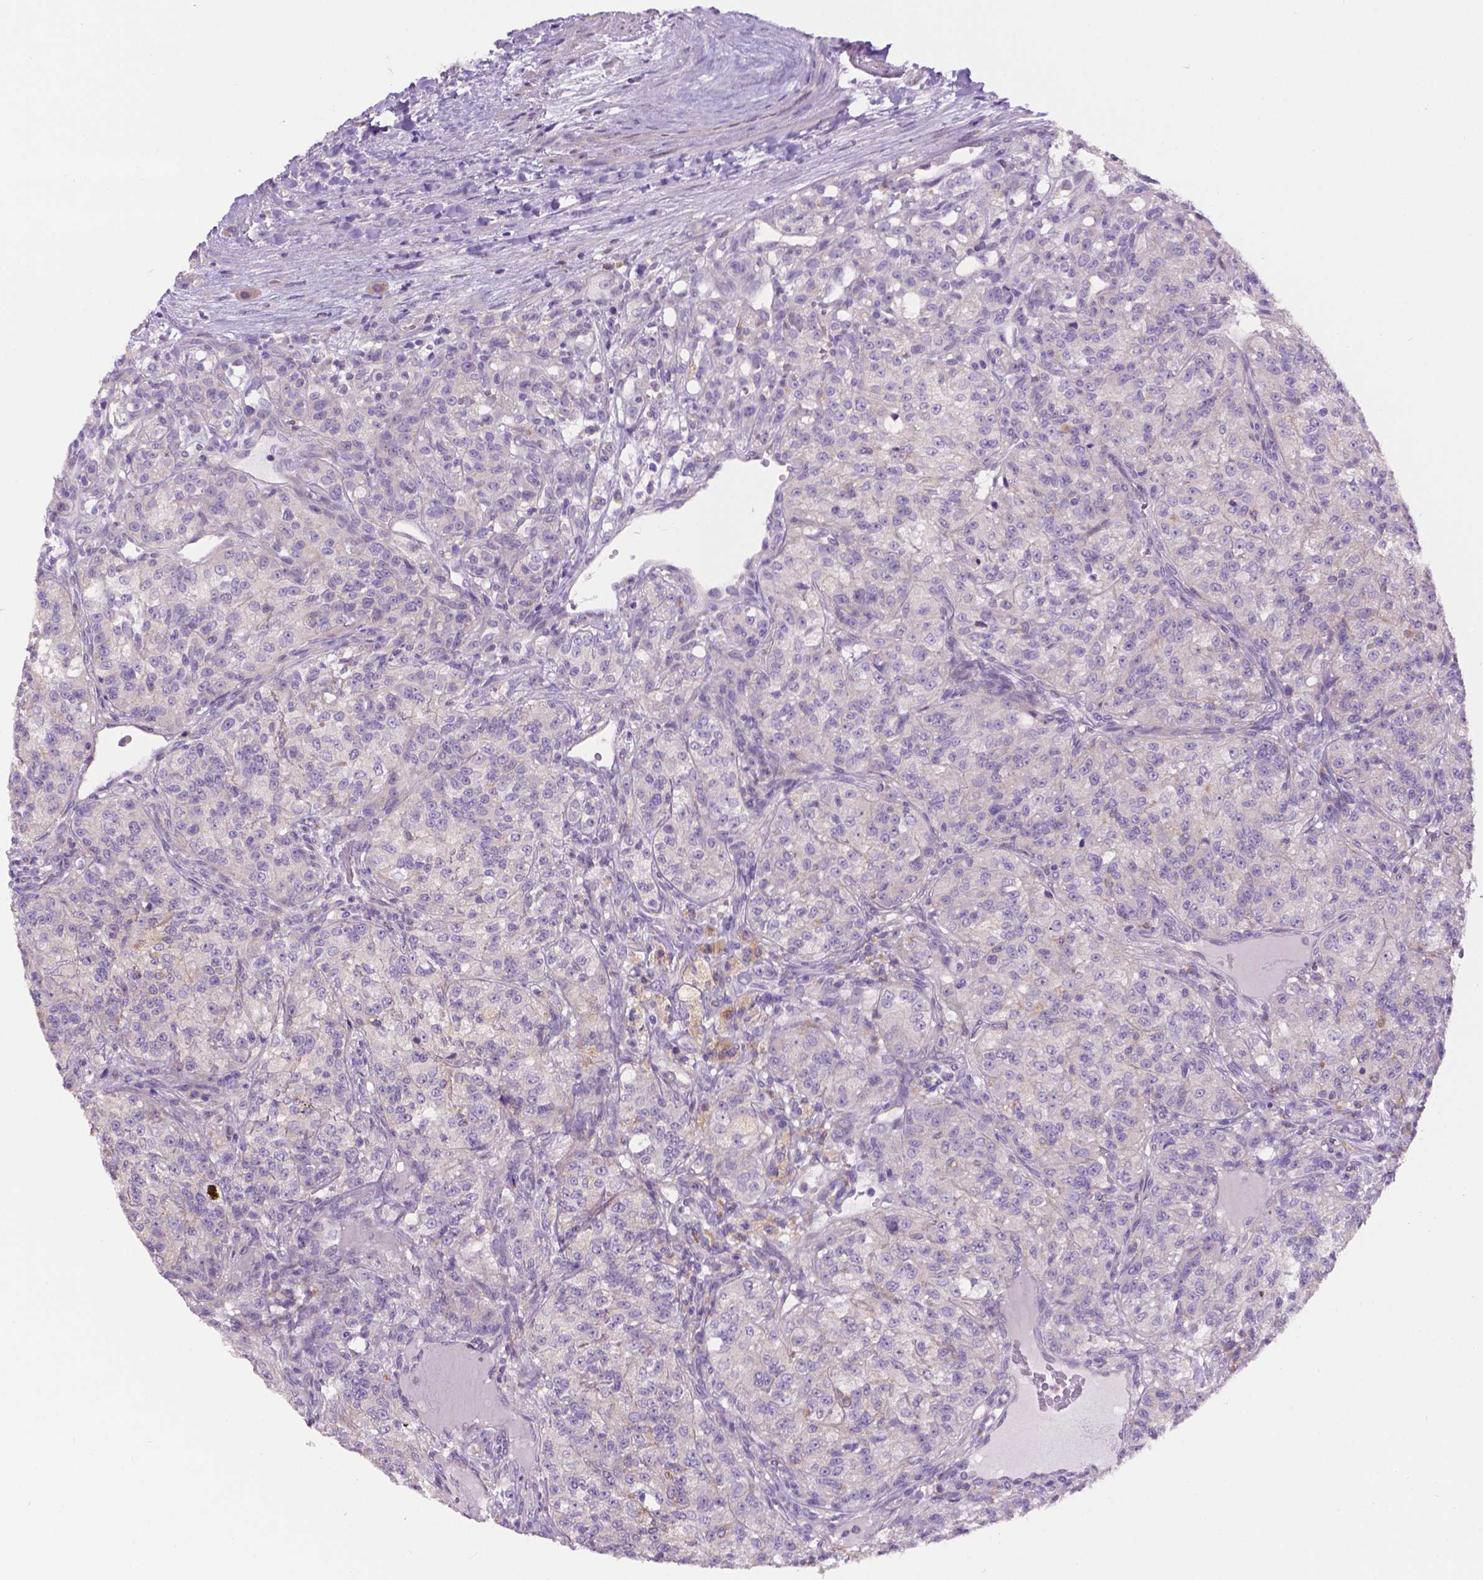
{"staining": {"intensity": "negative", "quantity": "none", "location": "none"}, "tissue": "renal cancer", "cell_type": "Tumor cells", "image_type": "cancer", "snomed": [{"axis": "morphology", "description": "Adenocarcinoma, NOS"}, {"axis": "topography", "description": "Kidney"}], "caption": "Photomicrograph shows no protein expression in tumor cells of renal adenocarcinoma tissue.", "gene": "CDH7", "patient": {"sex": "female", "age": 63}}